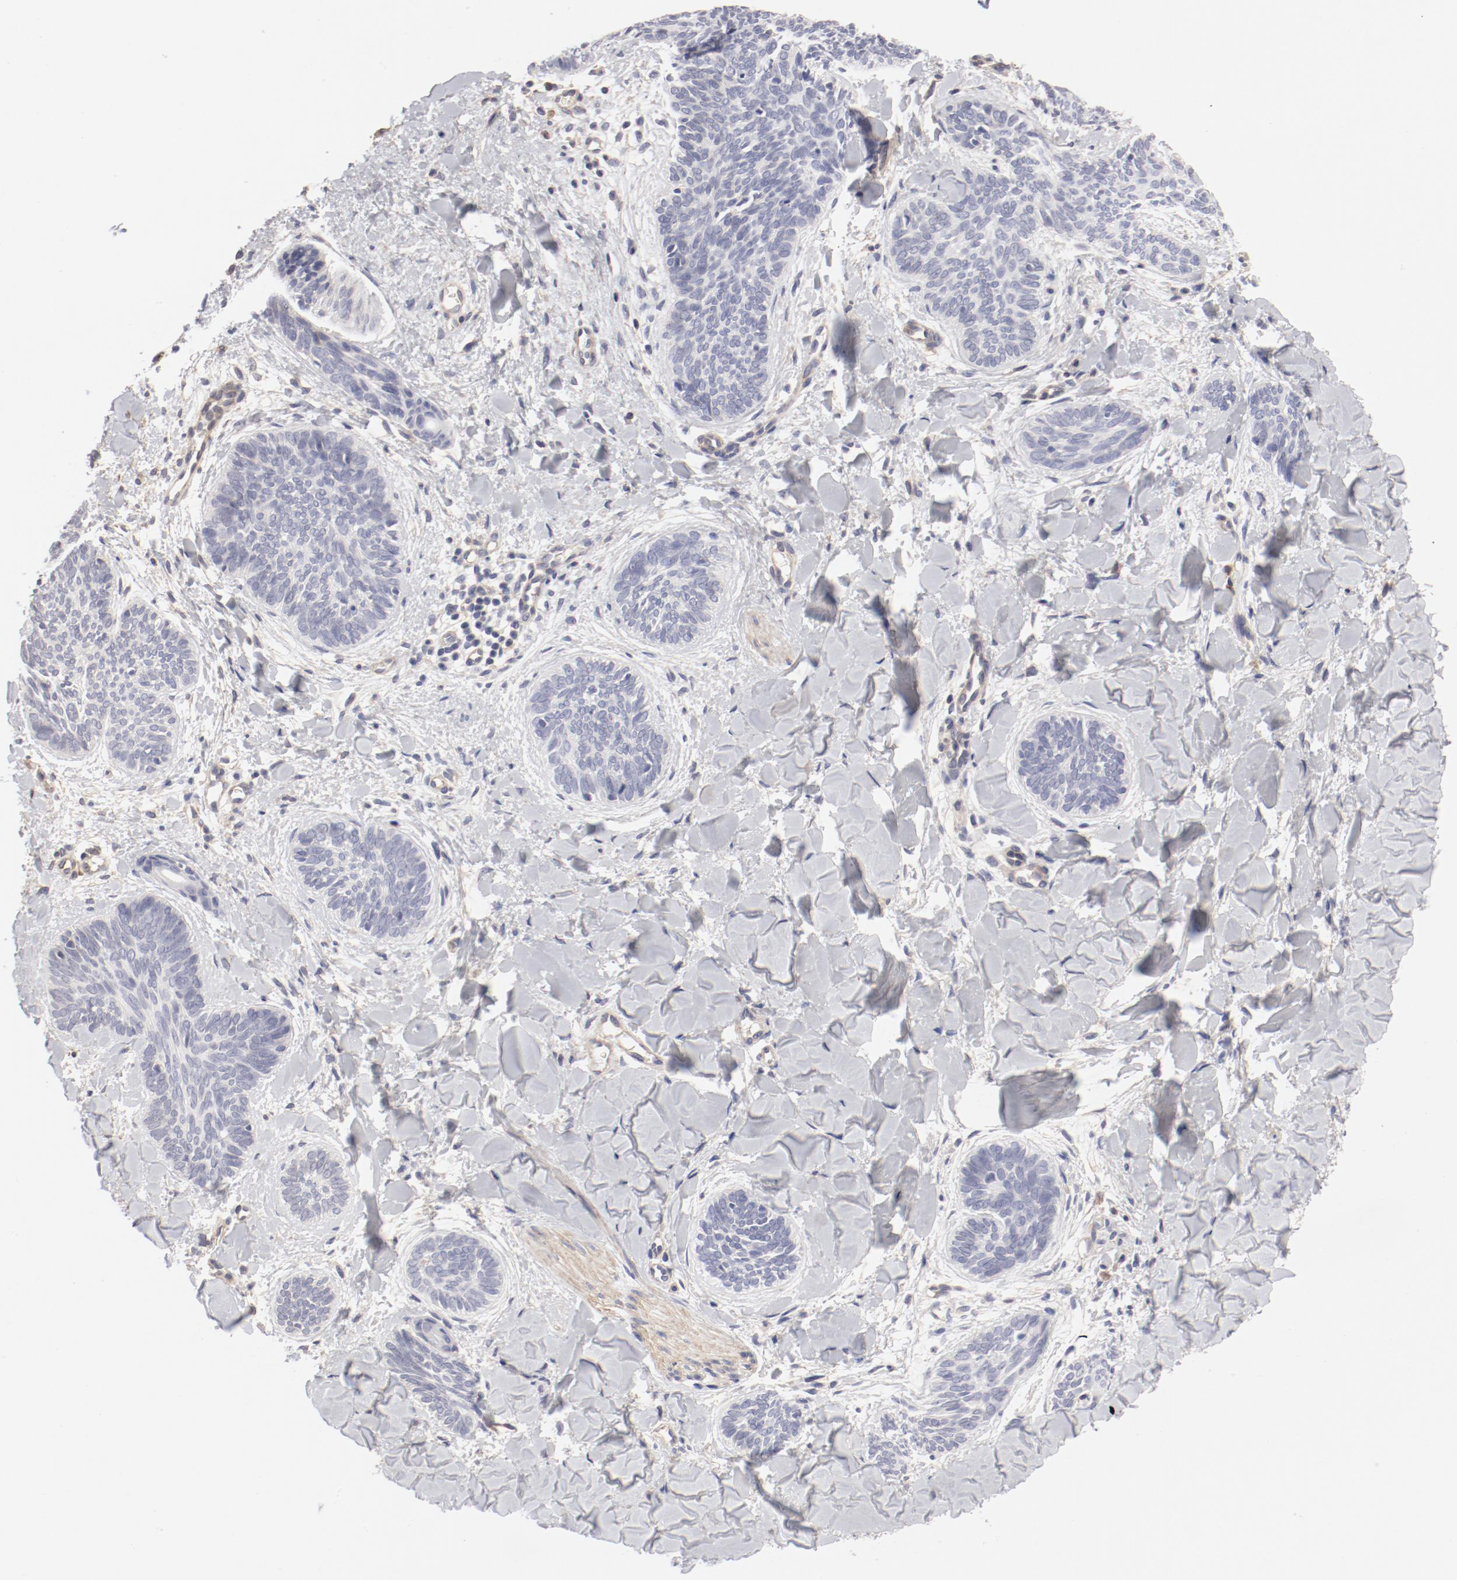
{"staining": {"intensity": "negative", "quantity": "none", "location": "none"}, "tissue": "skin cancer", "cell_type": "Tumor cells", "image_type": "cancer", "snomed": [{"axis": "morphology", "description": "Basal cell carcinoma"}, {"axis": "topography", "description": "Skin"}], "caption": "This is an immunohistochemistry (IHC) histopathology image of human skin basal cell carcinoma. There is no expression in tumor cells.", "gene": "LAX1", "patient": {"sex": "female", "age": 81}}